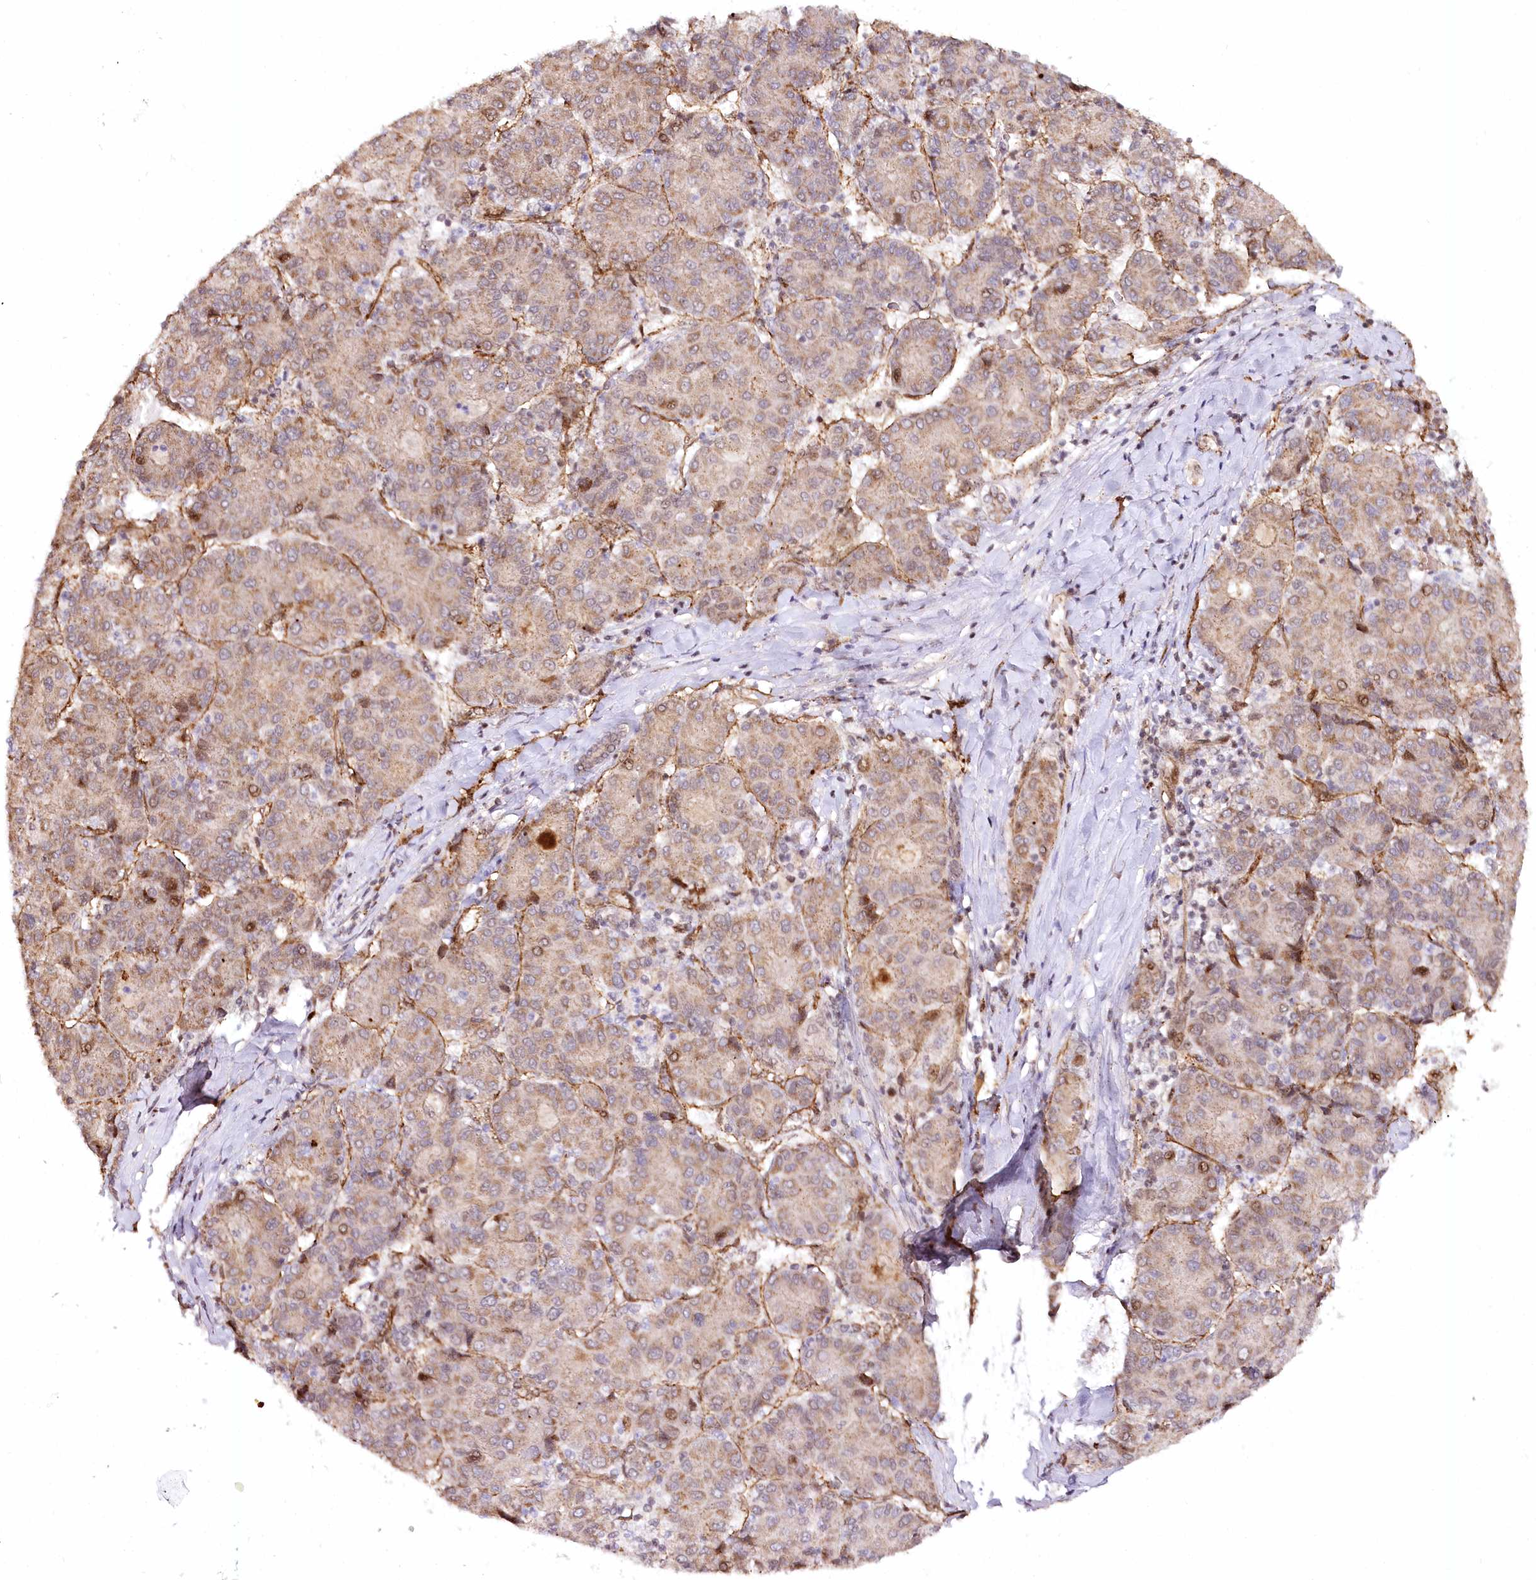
{"staining": {"intensity": "weak", "quantity": "25%-75%", "location": "cytoplasmic/membranous"}, "tissue": "liver cancer", "cell_type": "Tumor cells", "image_type": "cancer", "snomed": [{"axis": "morphology", "description": "Carcinoma, Hepatocellular, NOS"}, {"axis": "topography", "description": "Liver"}], "caption": "Protein expression analysis of liver cancer reveals weak cytoplasmic/membranous expression in about 25%-75% of tumor cells.", "gene": "COPG1", "patient": {"sex": "male", "age": 65}}